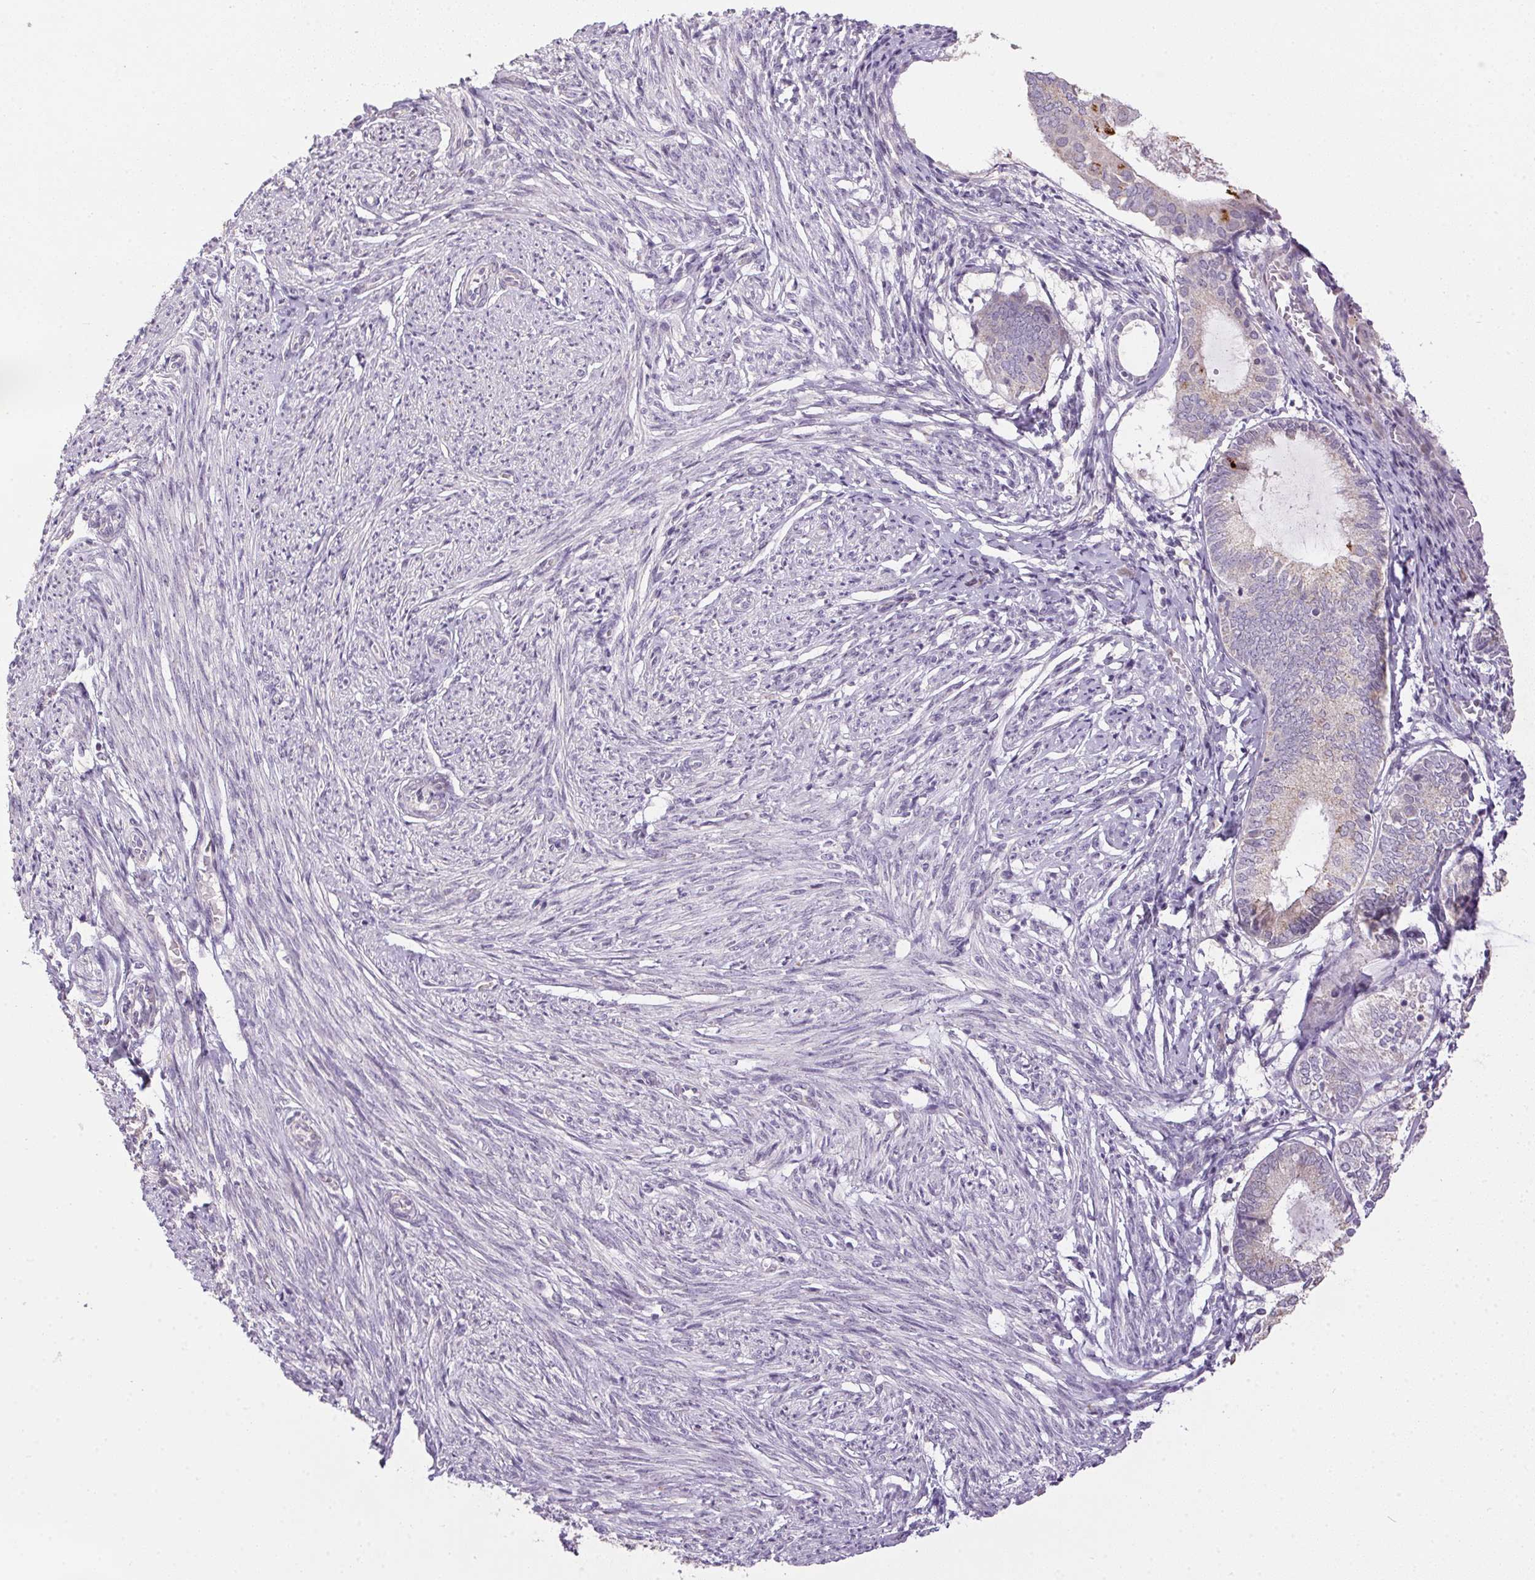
{"staining": {"intensity": "negative", "quantity": "none", "location": "none"}, "tissue": "endometrium", "cell_type": "Cells in endometrial stroma", "image_type": "normal", "snomed": [{"axis": "morphology", "description": "Normal tissue, NOS"}, {"axis": "topography", "description": "Endometrium"}], "caption": "Immunohistochemistry of benign human endometrium displays no staining in cells in endometrial stroma.", "gene": "SPACA9", "patient": {"sex": "female", "age": 50}}